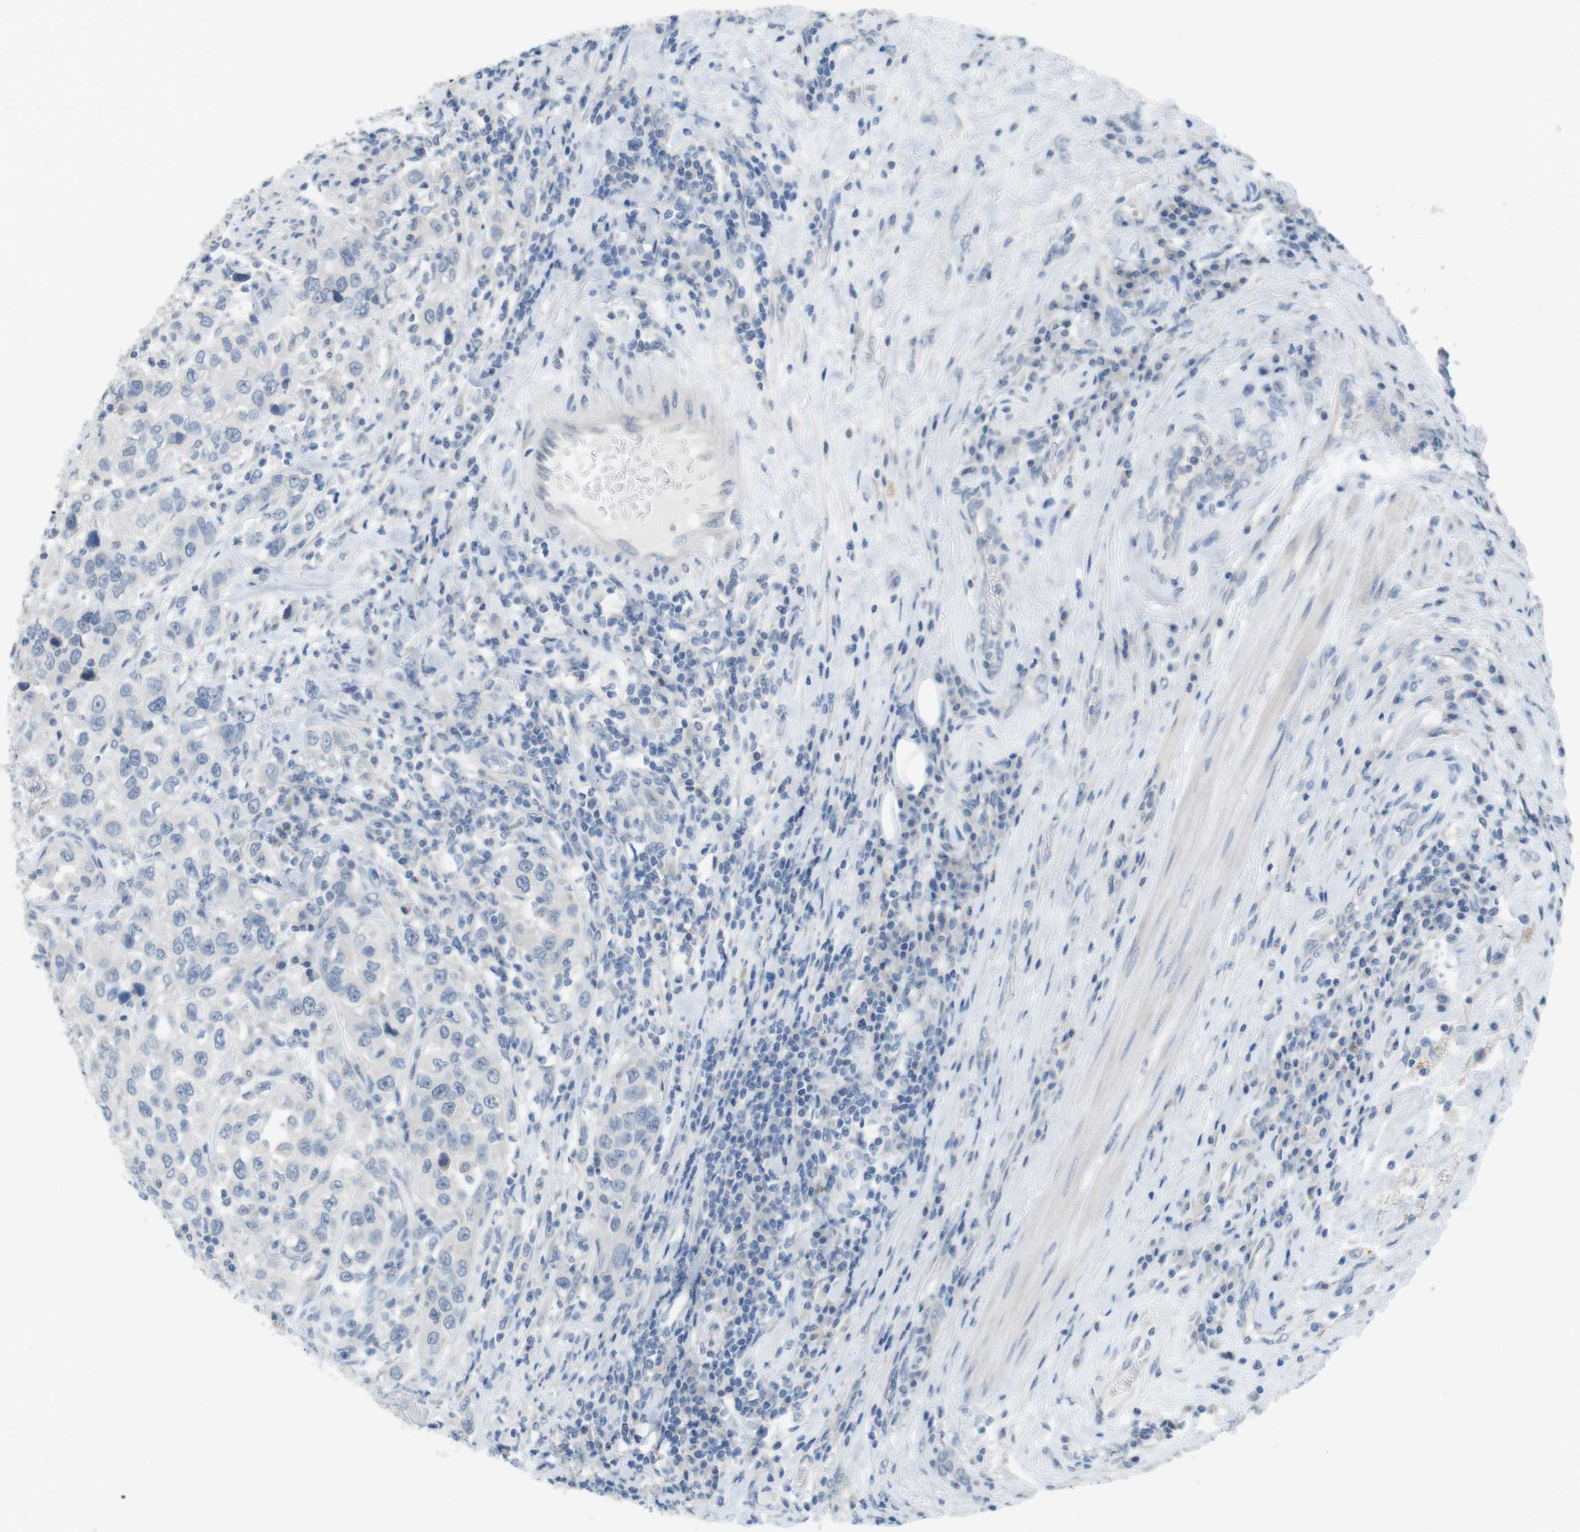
{"staining": {"intensity": "negative", "quantity": "none", "location": "none"}, "tissue": "urothelial cancer", "cell_type": "Tumor cells", "image_type": "cancer", "snomed": [{"axis": "morphology", "description": "Urothelial carcinoma, High grade"}, {"axis": "topography", "description": "Urinary bladder"}], "caption": "IHC of urothelial carcinoma (high-grade) shows no expression in tumor cells. The staining is performed using DAB (3,3'-diaminobenzidine) brown chromogen with nuclei counter-stained in using hematoxylin.", "gene": "MUC5B", "patient": {"sex": "female", "age": 80}}